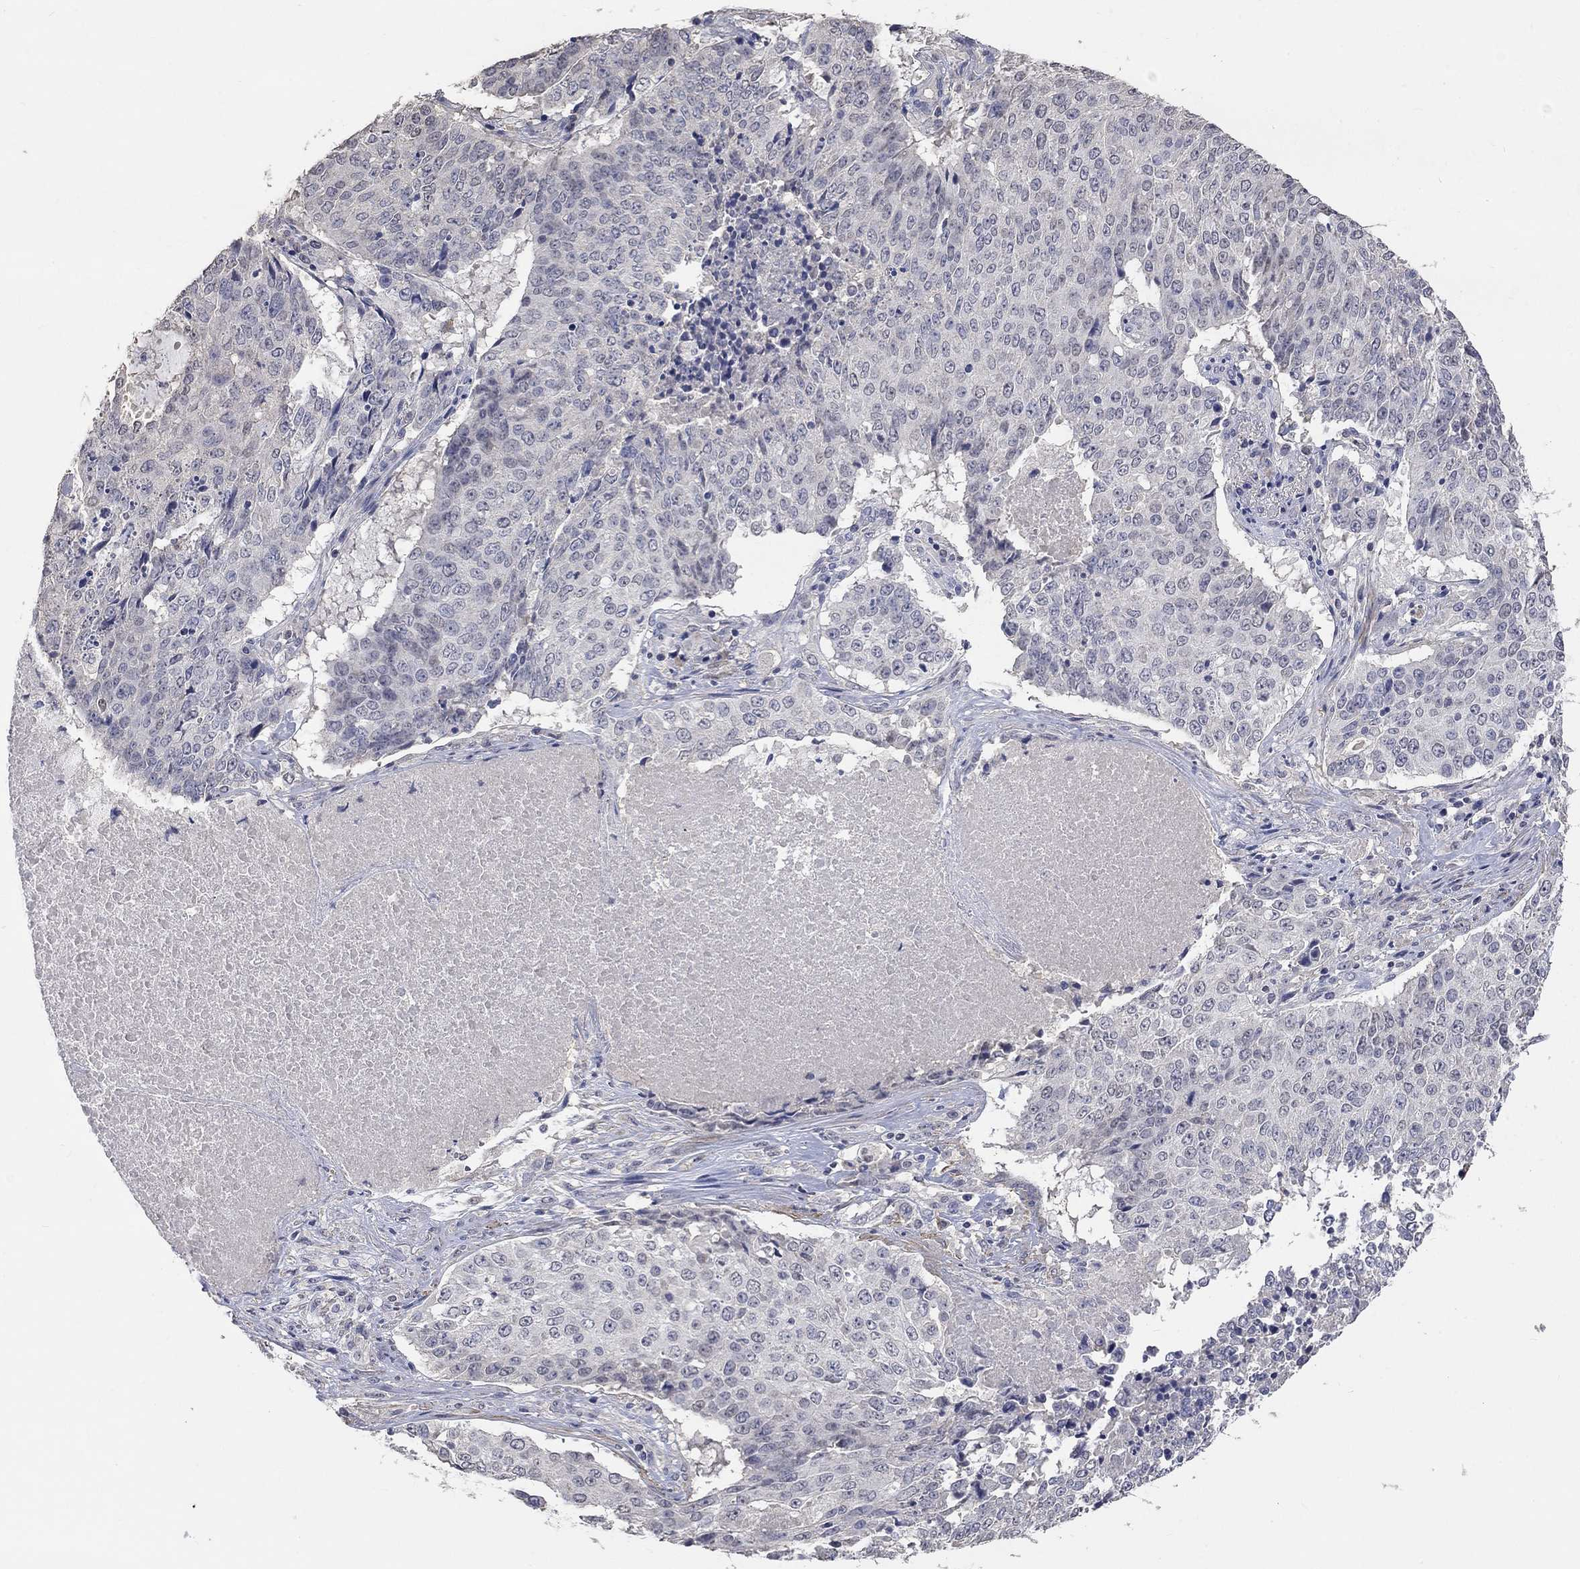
{"staining": {"intensity": "negative", "quantity": "none", "location": "none"}, "tissue": "lung cancer", "cell_type": "Tumor cells", "image_type": "cancer", "snomed": [{"axis": "morphology", "description": "Normal tissue, NOS"}, {"axis": "morphology", "description": "Squamous cell carcinoma, NOS"}, {"axis": "topography", "description": "Bronchus"}, {"axis": "topography", "description": "Lung"}], "caption": "Tumor cells are negative for protein expression in human lung squamous cell carcinoma. (IHC, brightfield microscopy, high magnification).", "gene": "ZBTB18", "patient": {"sex": "male", "age": 64}}